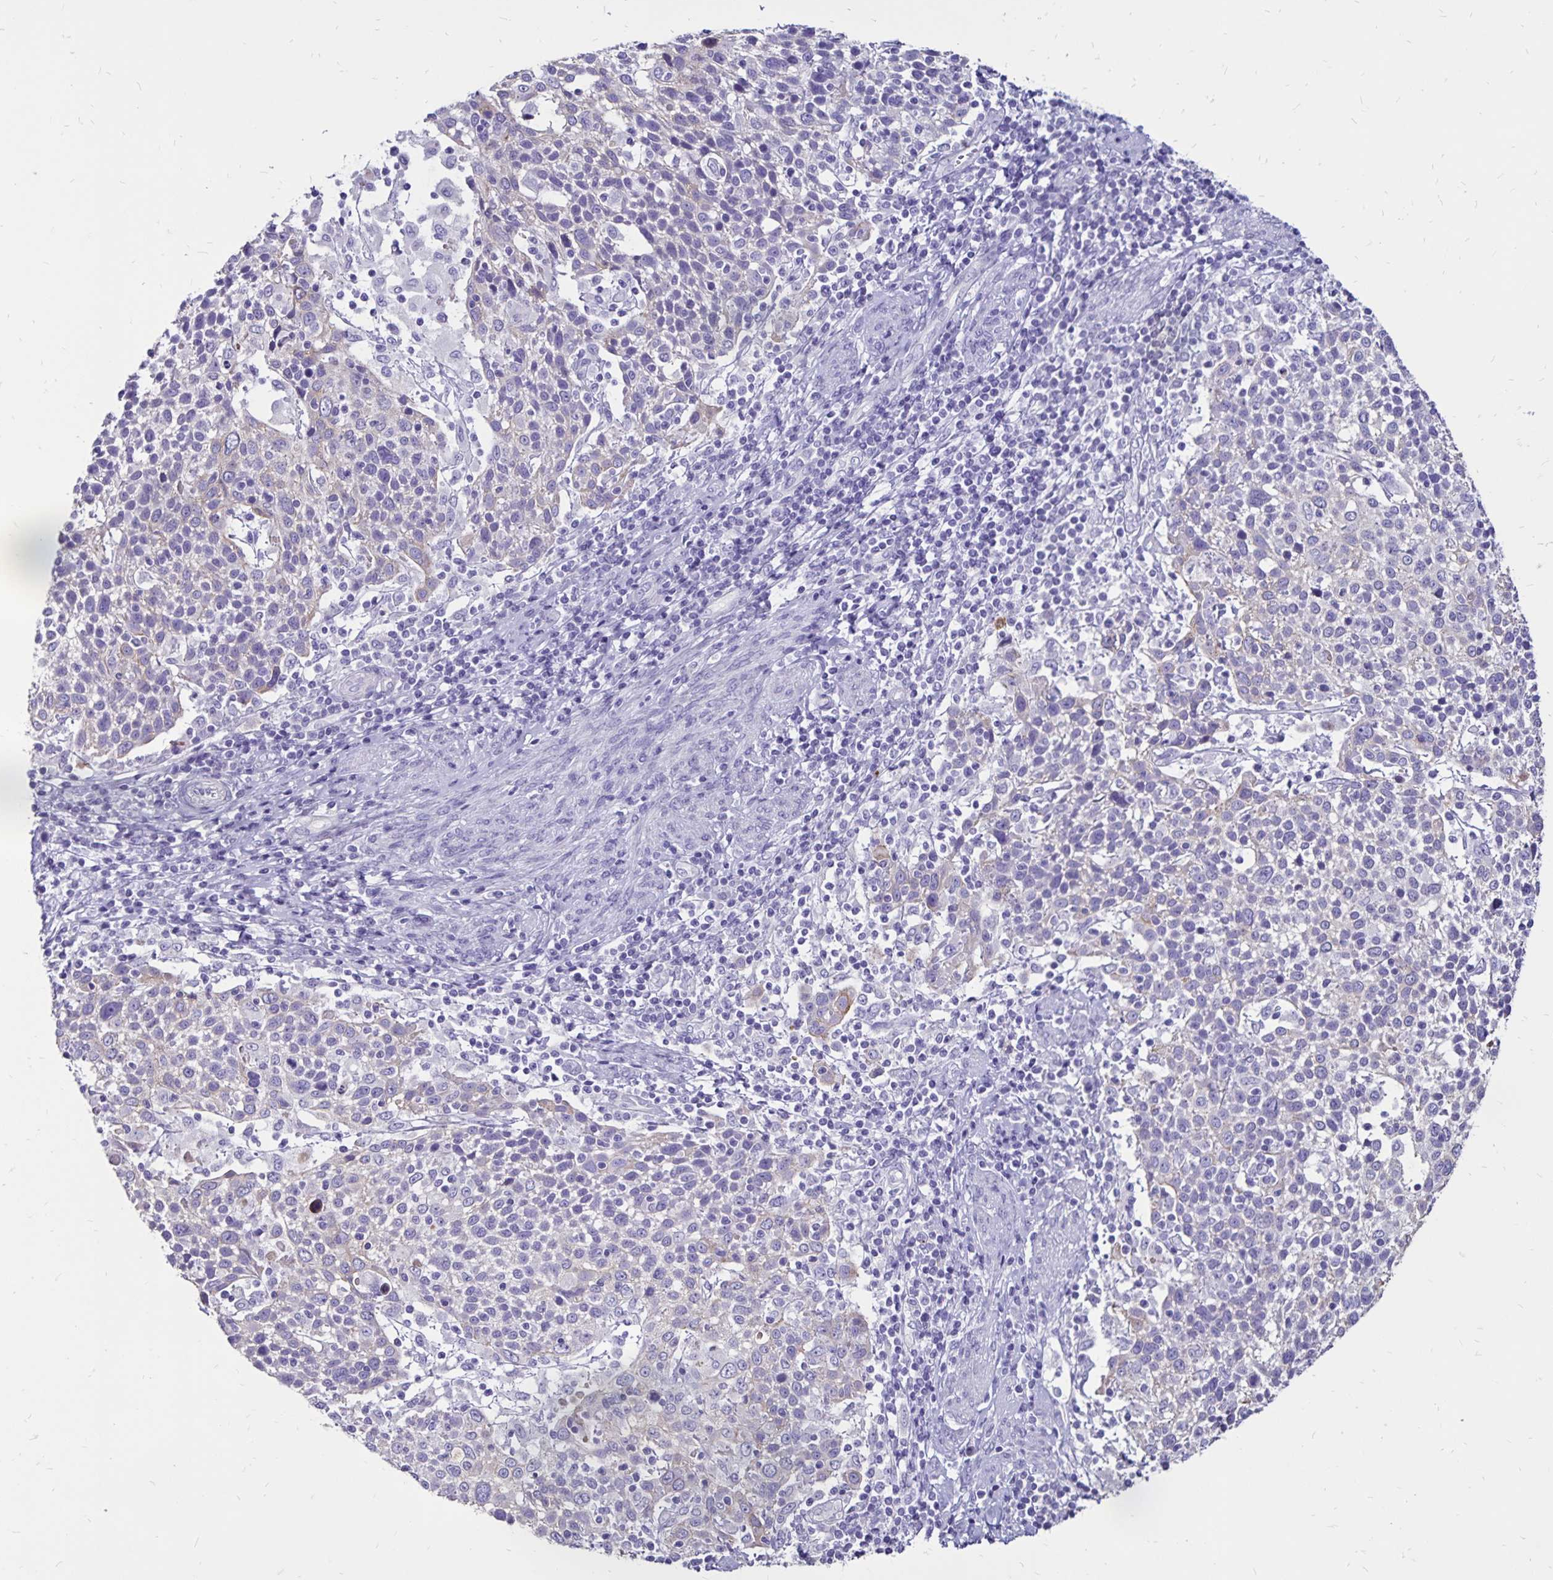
{"staining": {"intensity": "negative", "quantity": "none", "location": "none"}, "tissue": "cervical cancer", "cell_type": "Tumor cells", "image_type": "cancer", "snomed": [{"axis": "morphology", "description": "Squamous cell carcinoma, NOS"}, {"axis": "topography", "description": "Cervix"}], "caption": "Immunohistochemistry (IHC) histopathology image of human cervical cancer (squamous cell carcinoma) stained for a protein (brown), which reveals no staining in tumor cells. (Stains: DAB IHC with hematoxylin counter stain, Microscopy: brightfield microscopy at high magnification).", "gene": "EVPL", "patient": {"sex": "female", "age": 61}}